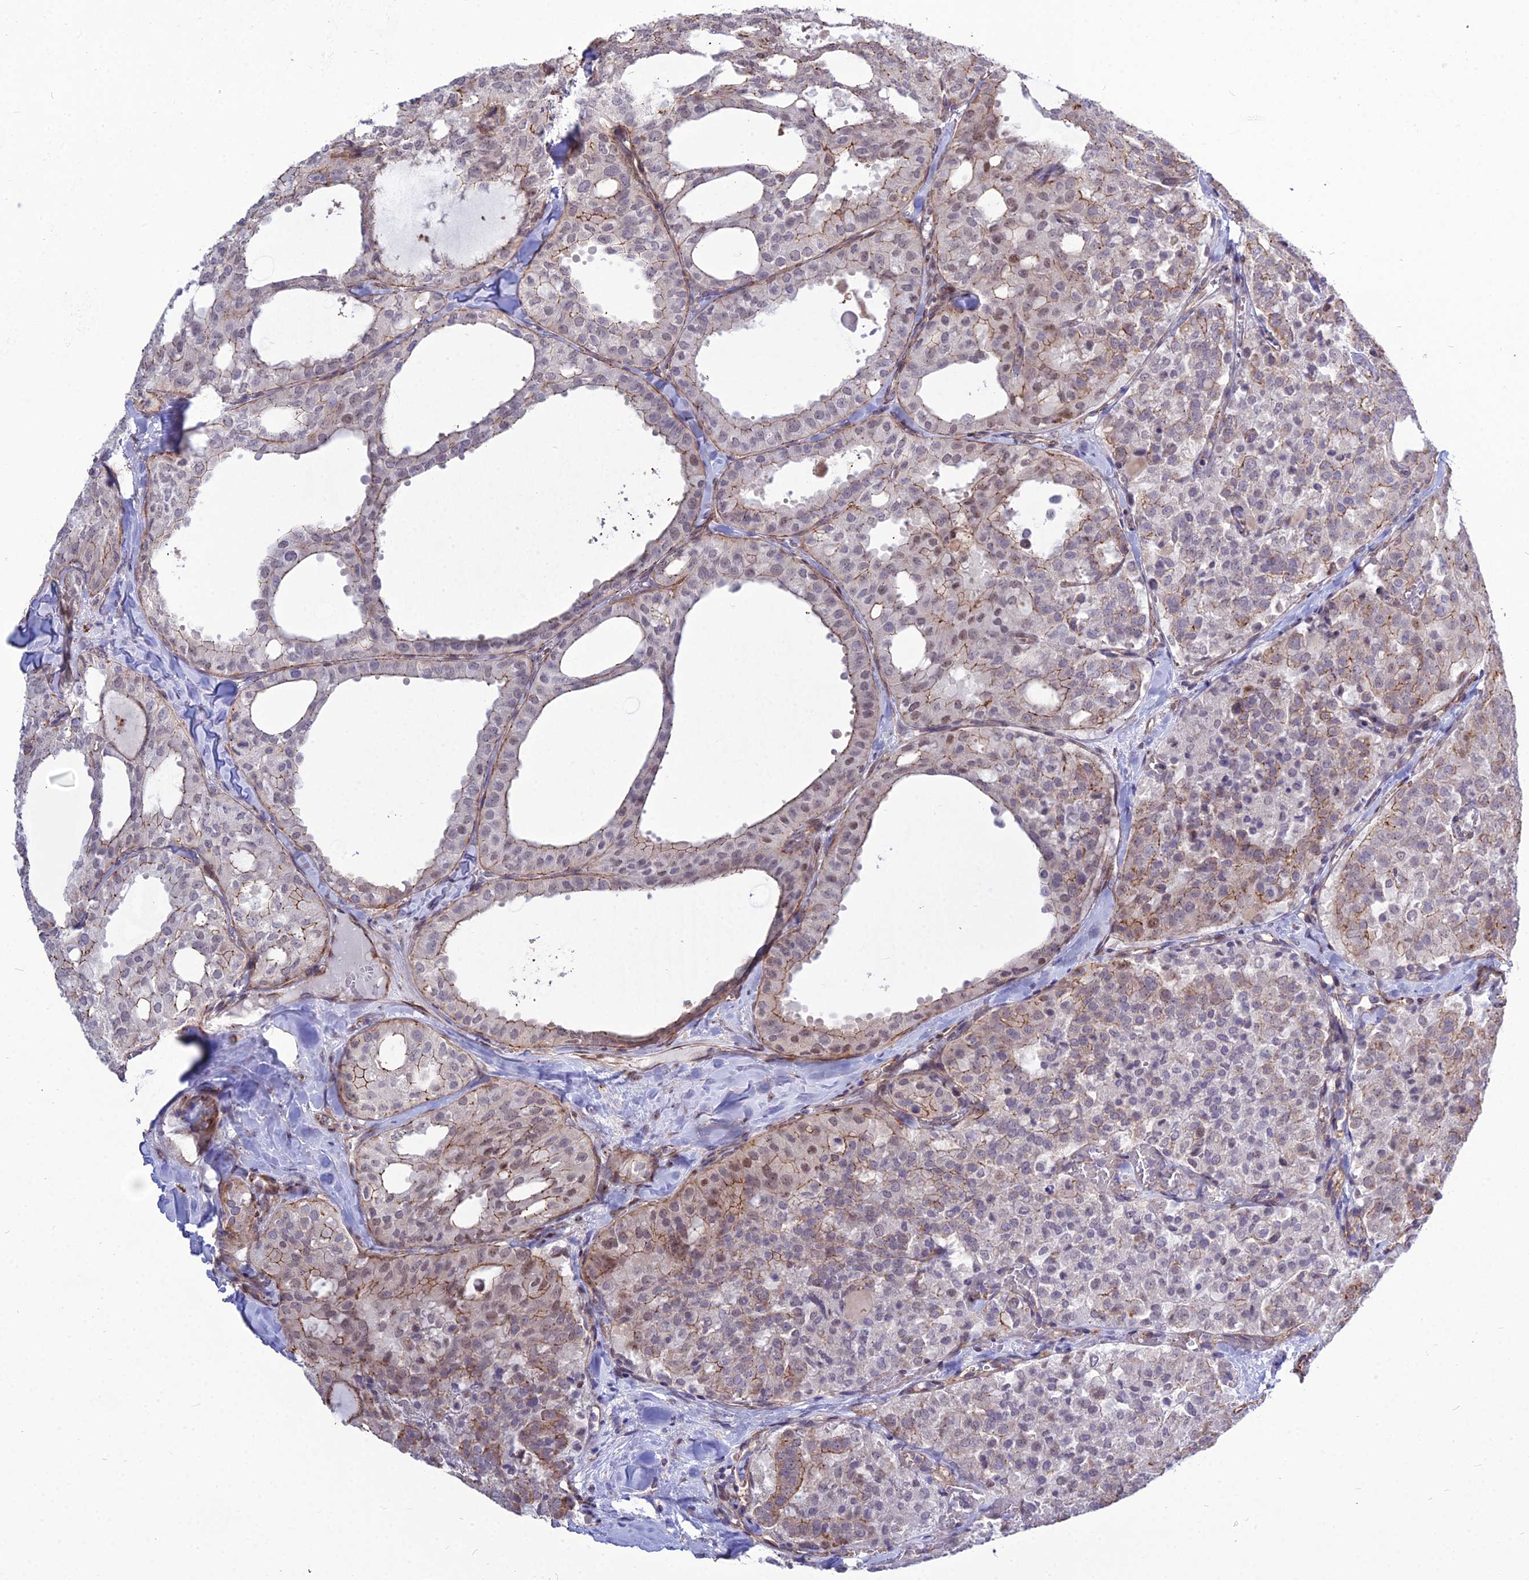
{"staining": {"intensity": "moderate", "quantity": "<25%", "location": "cytoplasmic/membranous,nuclear"}, "tissue": "thyroid cancer", "cell_type": "Tumor cells", "image_type": "cancer", "snomed": [{"axis": "morphology", "description": "Follicular adenoma carcinoma, NOS"}, {"axis": "topography", "description": "Thyroid gland"}], "caption": "Human follicular adenoma carcinoma (thyroid) stained with a protein marker shows moderate staining in tumor cells.", "gene": "TSPYL2", "patient": {"sex": "male", "age": 75}}